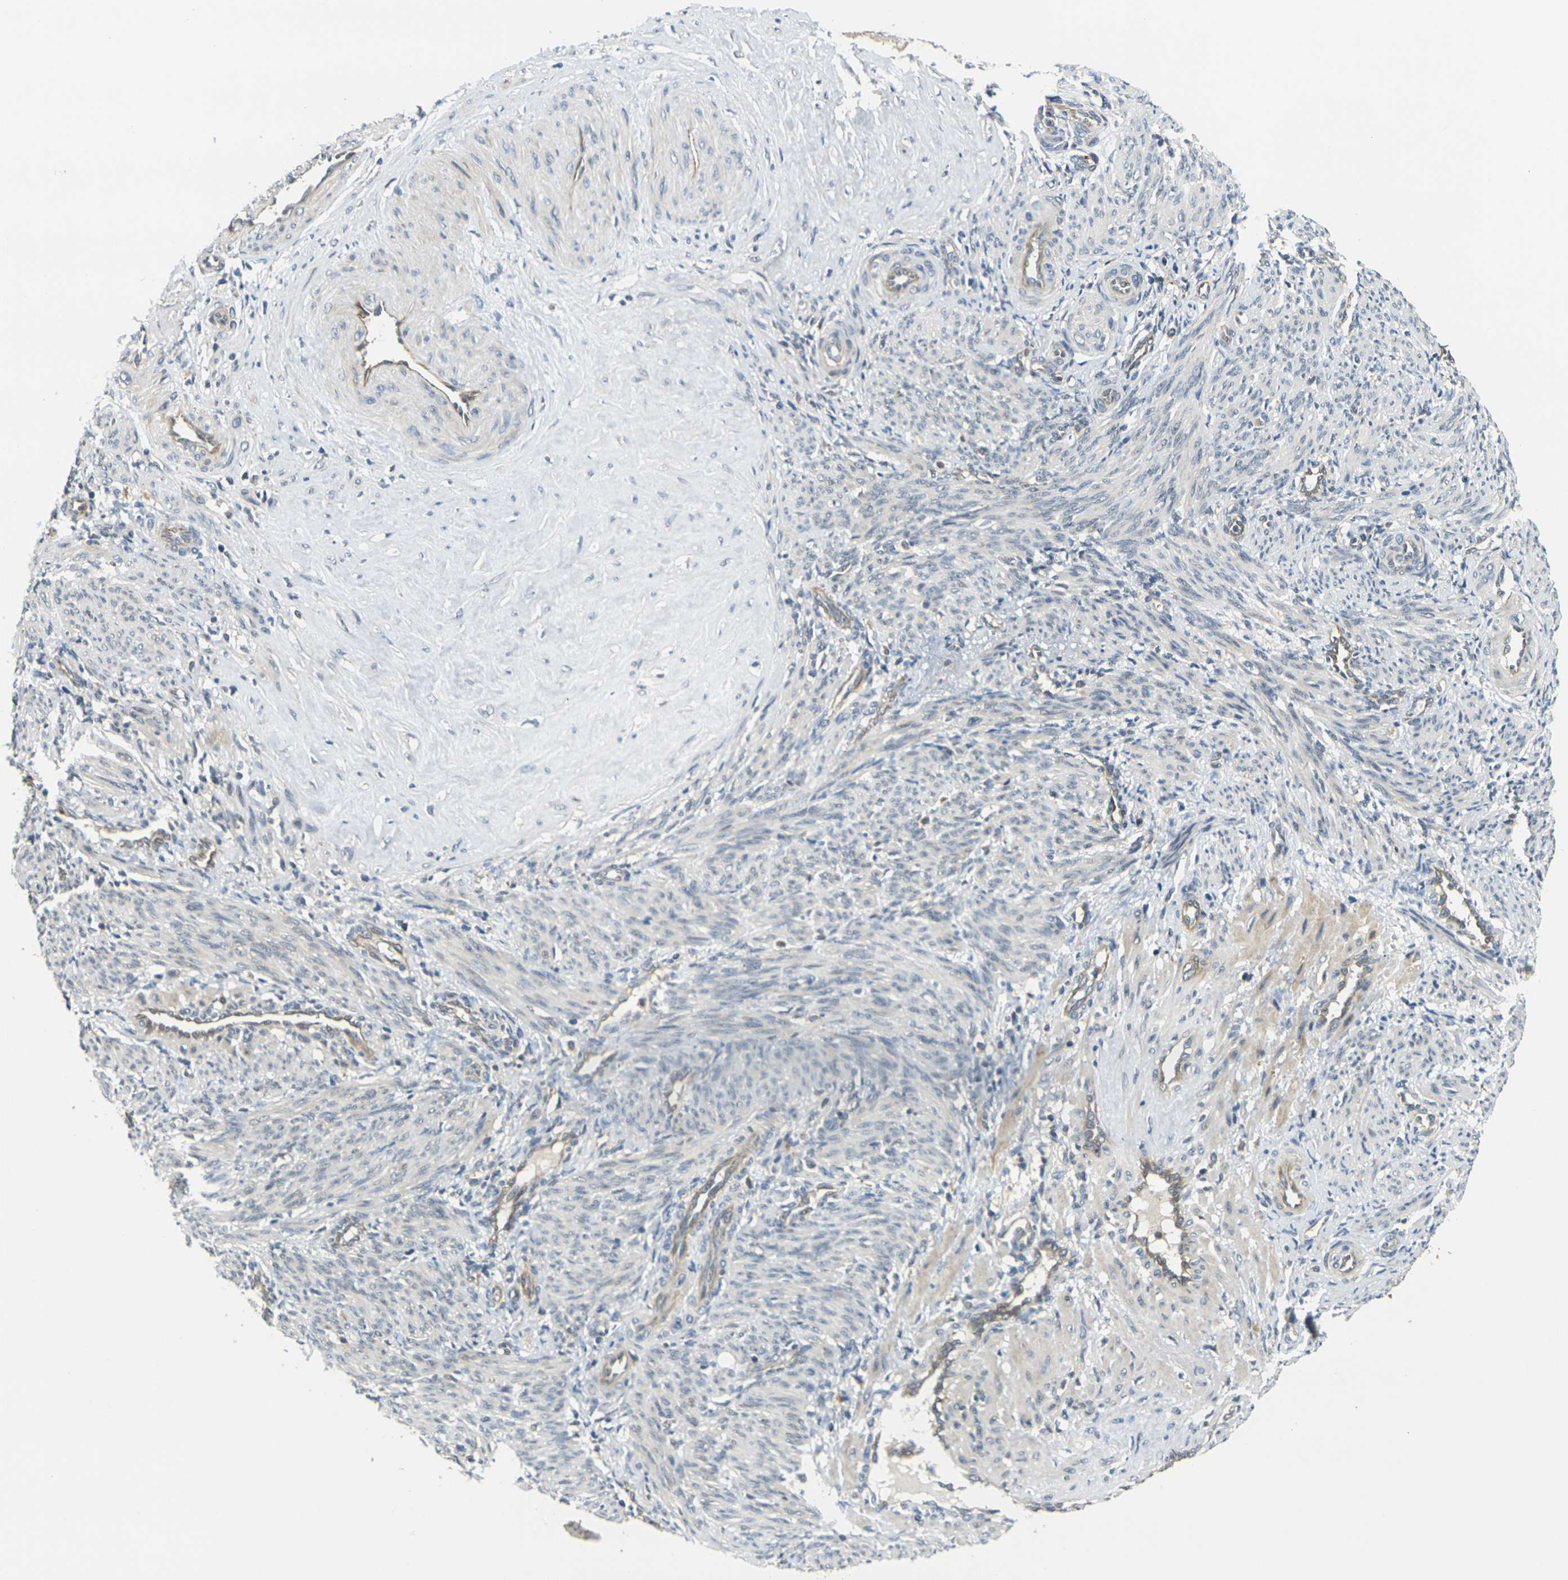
{"staining": {"intensity": "negative", "quantity": "none", "location": "none"}, "tissue": "smooth muscle", "cell_type": "Smooth muscle cells", "image_type": "normal", "snomed": [{"axis": "morphology", "description": "Normal tissue, NOS"}, {"axis": "topography", "description": "Endometrium"}], "caption": "A high-resolution image shows immunohistochemistry (IHC) staining of unremarkable smooth muscle, which shows no significant staining in smooth muscle cells. The staining is performed using DAB (3,3'-diaminobenzidine) brown chromogen with nuclei counter-stained in using hematoxylin.", "gene": "MINAR2", "patient": {"sex": "female", "age": 33}}